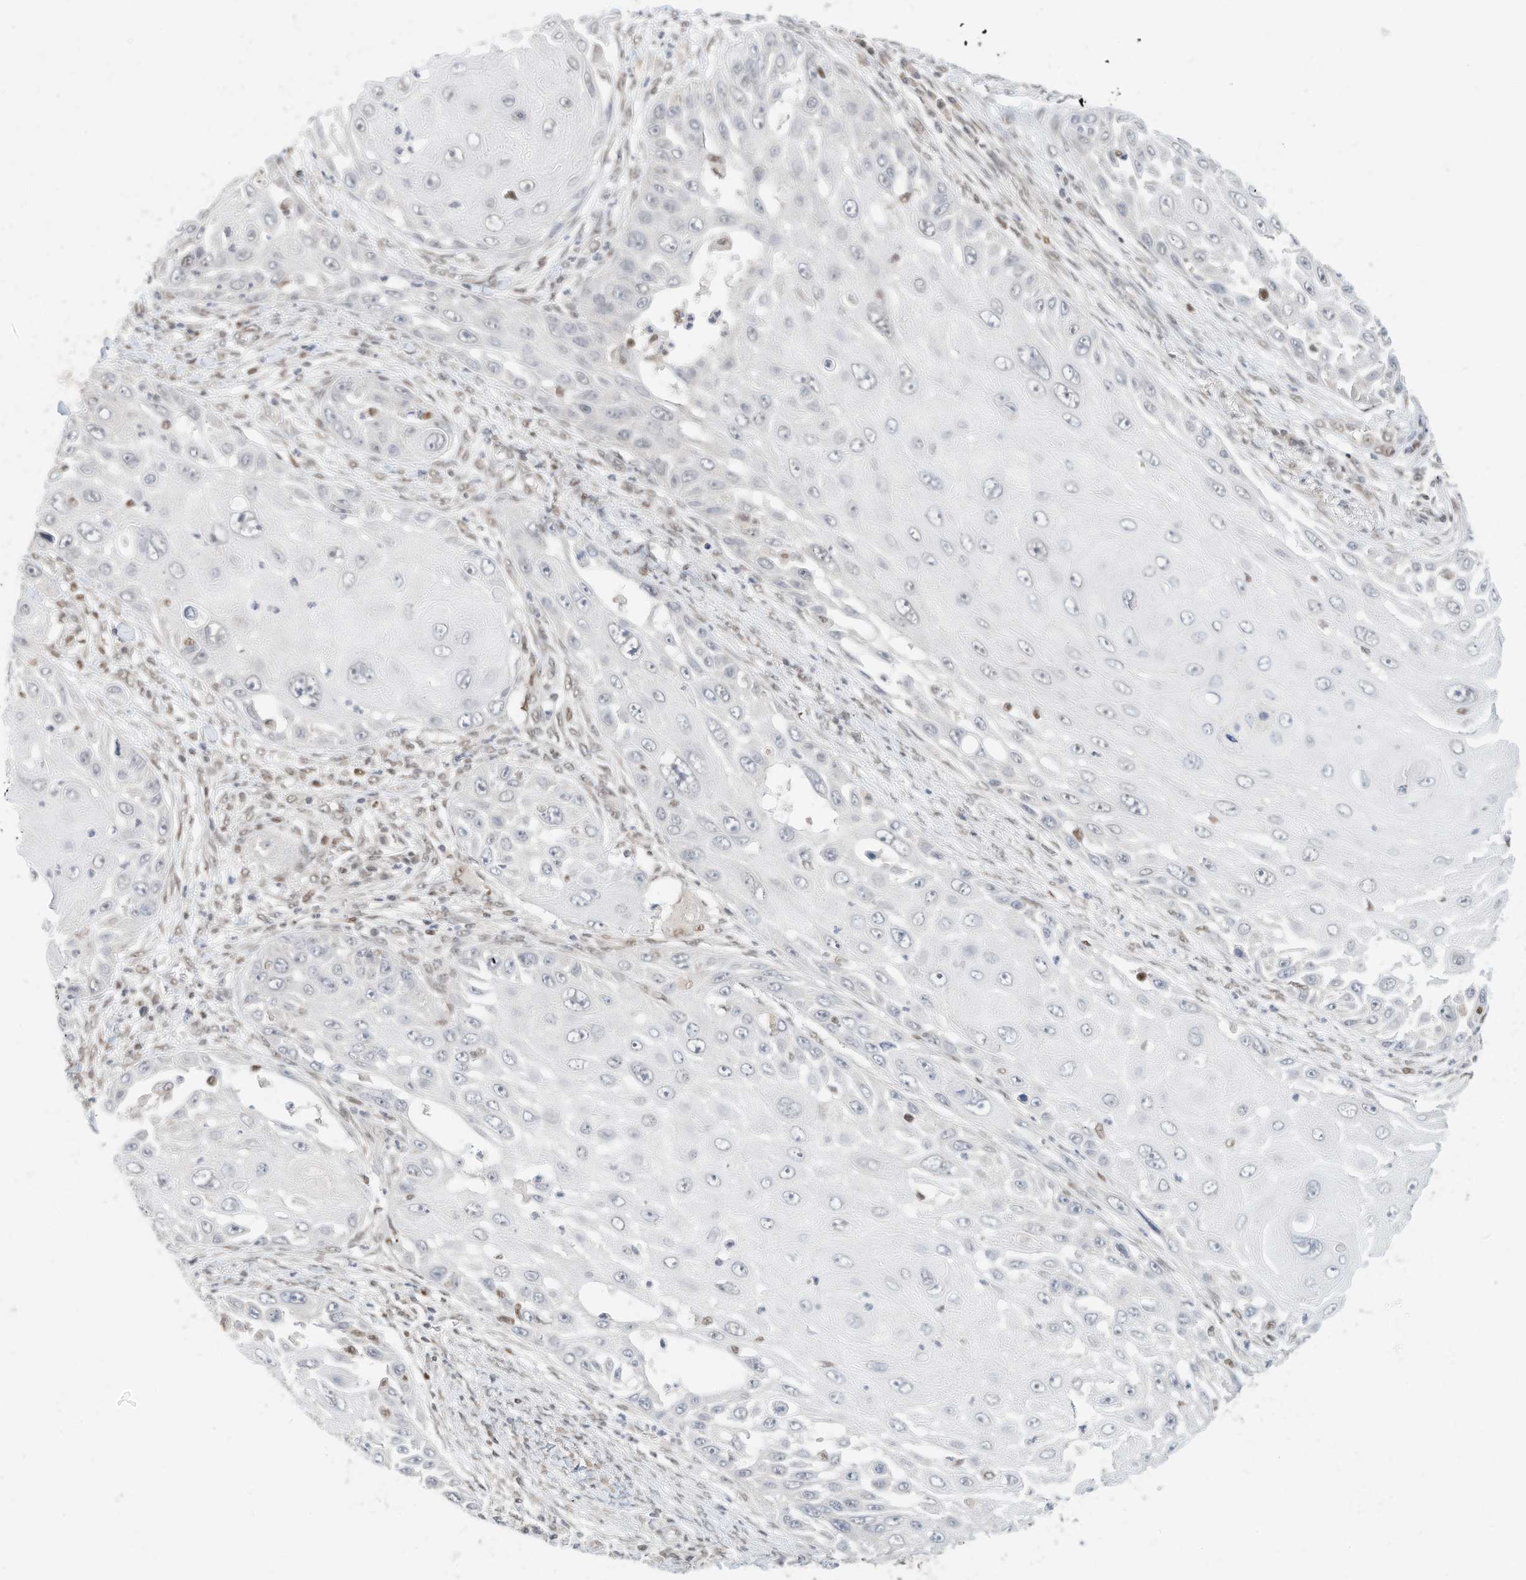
{"staining": {"intensity": "negative", "quantity": "none", "location": "none"}, "tissue": "skin cancer", "cell_type": "Tumor cells", "image_type": "cancer", "snomed": [{"axis": "morphology", "description": "Squamous cell carcinoma, NOS"}, {"axis": "topography", "description": "Skin"}], "caption": "The immunohistochemistry (IHC) image has no significant positivity in tumor cells of skin squamous cell carcinoma tissue. Nuclei are stained in blue.", "gene": "OGT", "patient": {"sex": "female", "age": 44}}